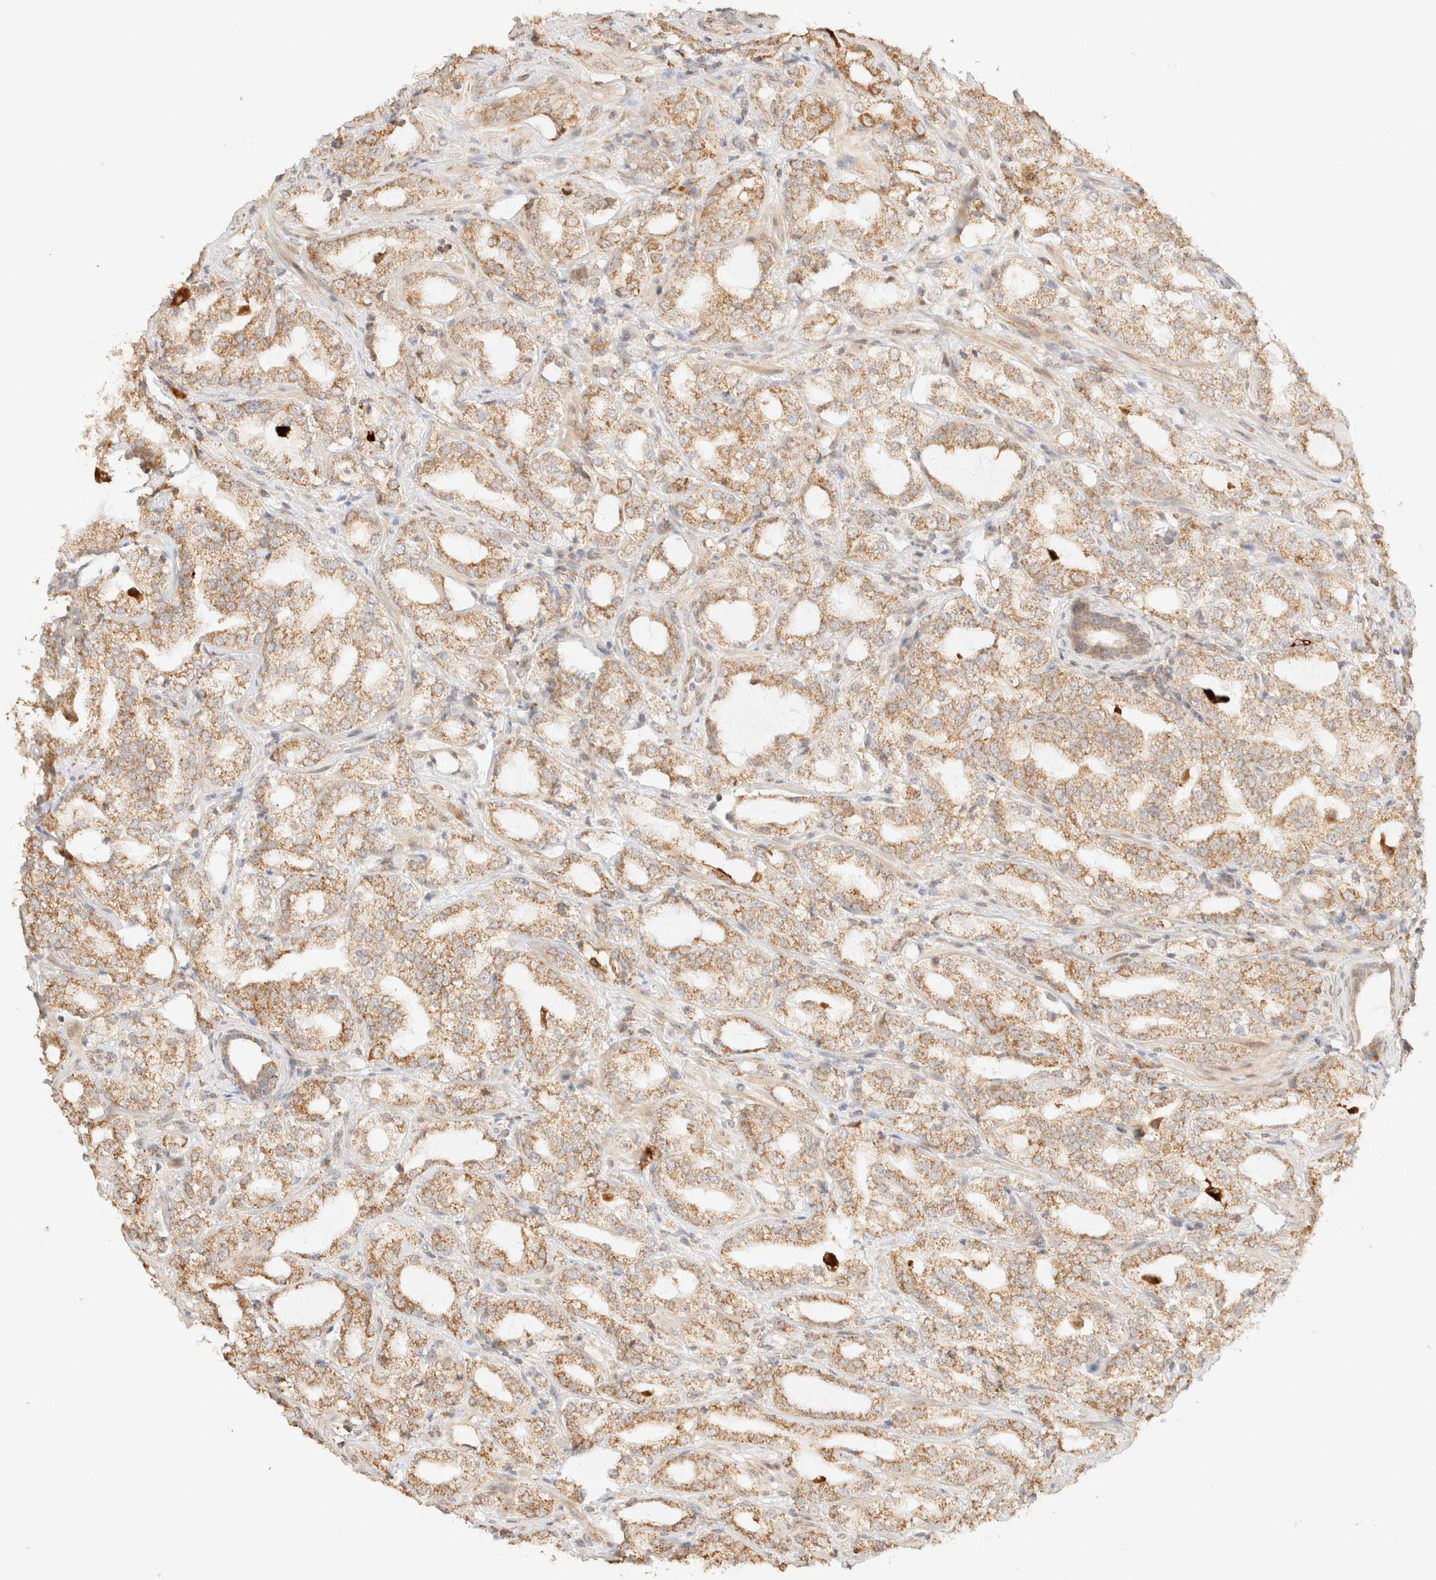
{"staining": {"intensity": "moderate", "quantity": ">75%", "location": "cytoplasmic/membranous"}, "tissue": "prostate cancer", "cell_type": "Tumor cells", "image_type": "cancer", "snomed": [{"axis": "morphology", "description": "Adenocarcinoma, High grade"}, {"axis": "topography", "description": "Prostate"}], "caption": "DAB (3,3'-diaminobenzidine) immunohistochemical staining of human prostate cancer (adenocarcinoma (high-grade)) shows moderate cytoplasmic/membranous protein positivity in about >75% of tumor cells. The protein is shown in brown color, while the nuclei are stained blue.", "gene": "TACO1", "patient": {"sex": "male", "age": 64}}